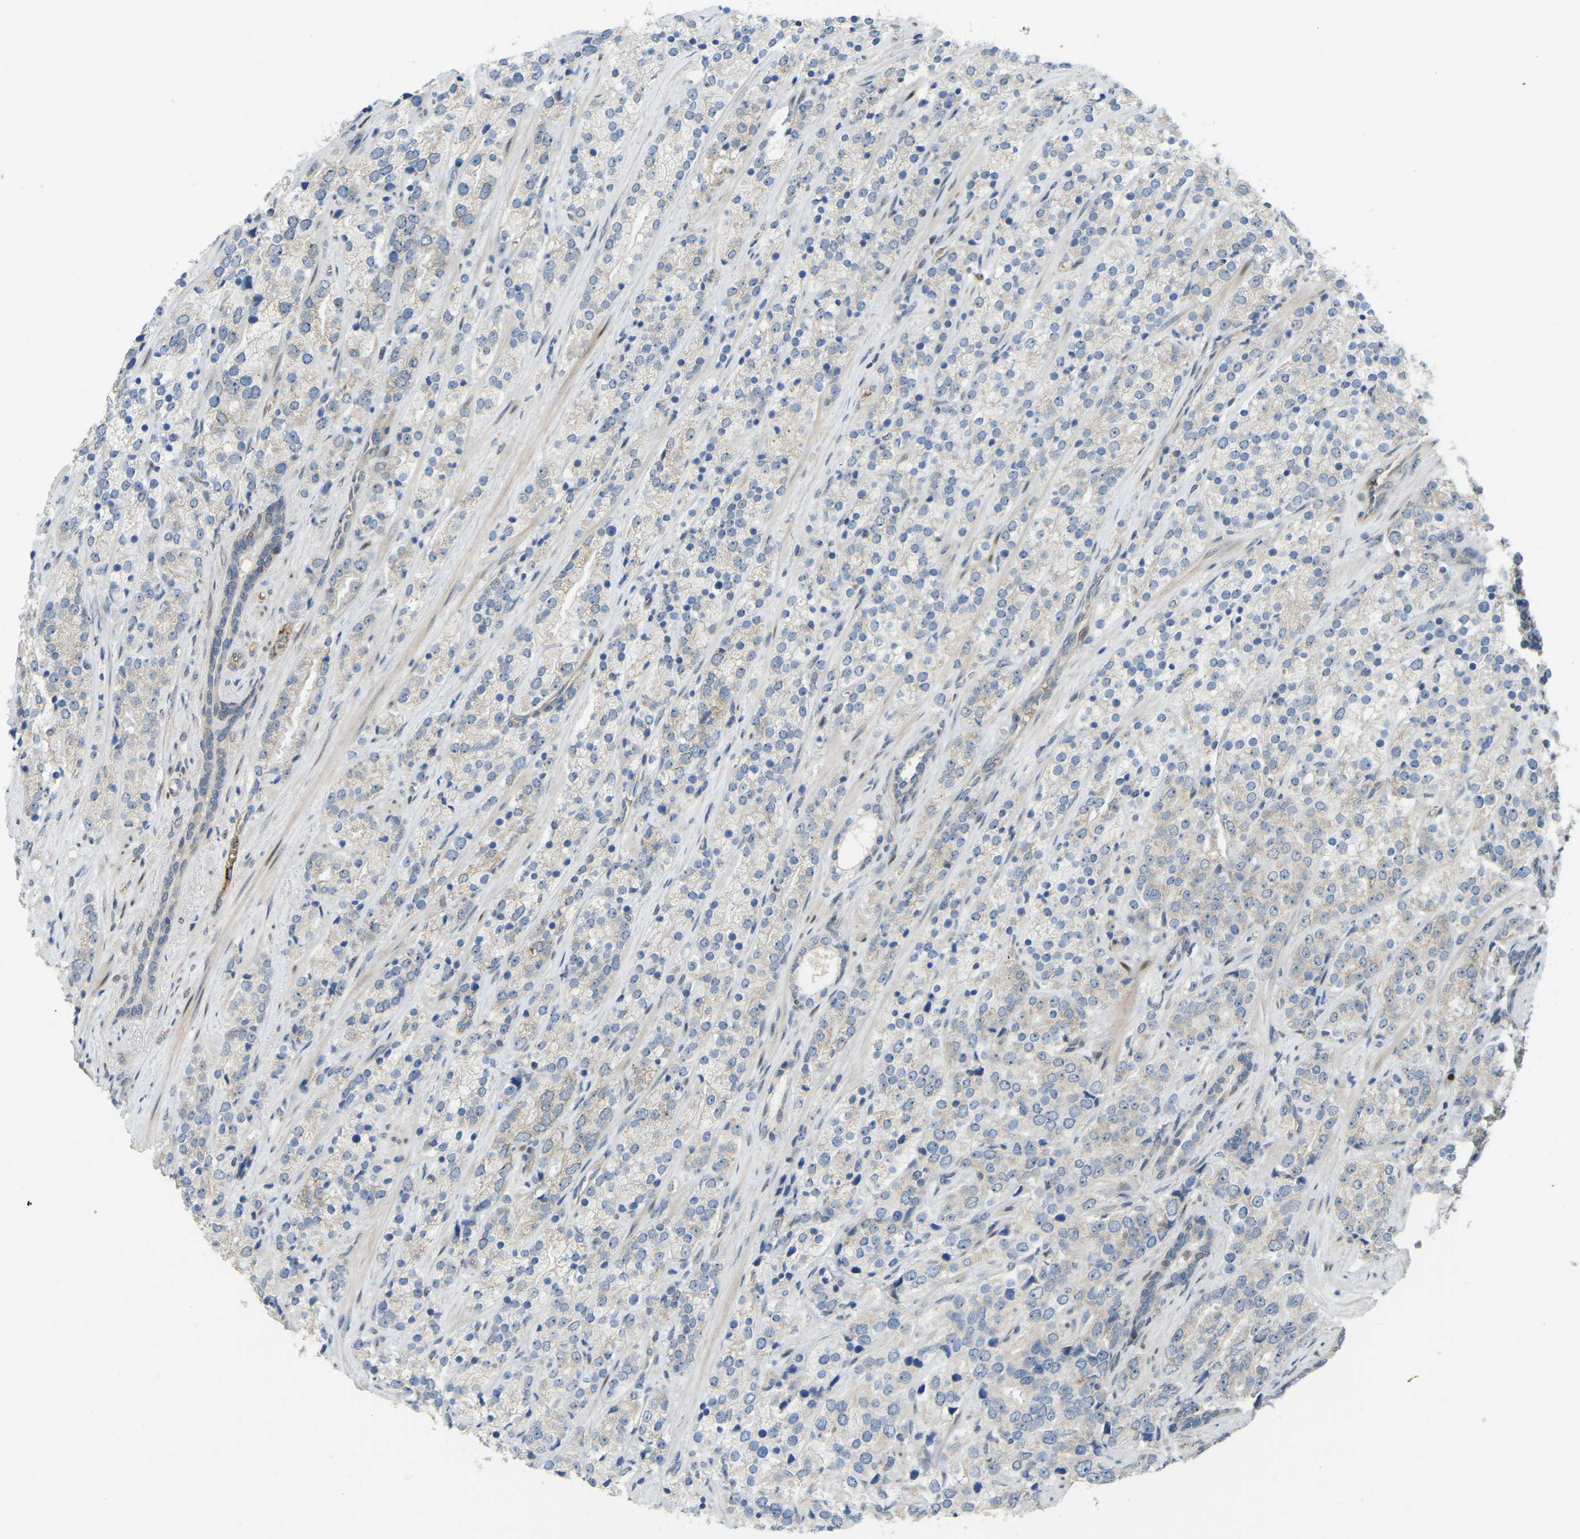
{"staining": {"intensity": "weak", "quantity": "25%-75%", "location": "cytoplasmic/membranous"}, "tissue": "prostate cancer", "cell_type": "Tumor cells", "image_type": "cancer", "snomed": [{"axis": "morphology", "description": "Adenocarcinoma, High grade"}, {"axis": "topography", "description": "Prostate"}], "caption": "IHC (DAB) staining of human prostate cancer (high-grade adenocarcinoma) reveals weak cytoplasmic/membranous protein staining in approximately 25%-75% of tumor cells.", "gene": "C21orf91", "patient": {"sex": "male", "age": 71}}